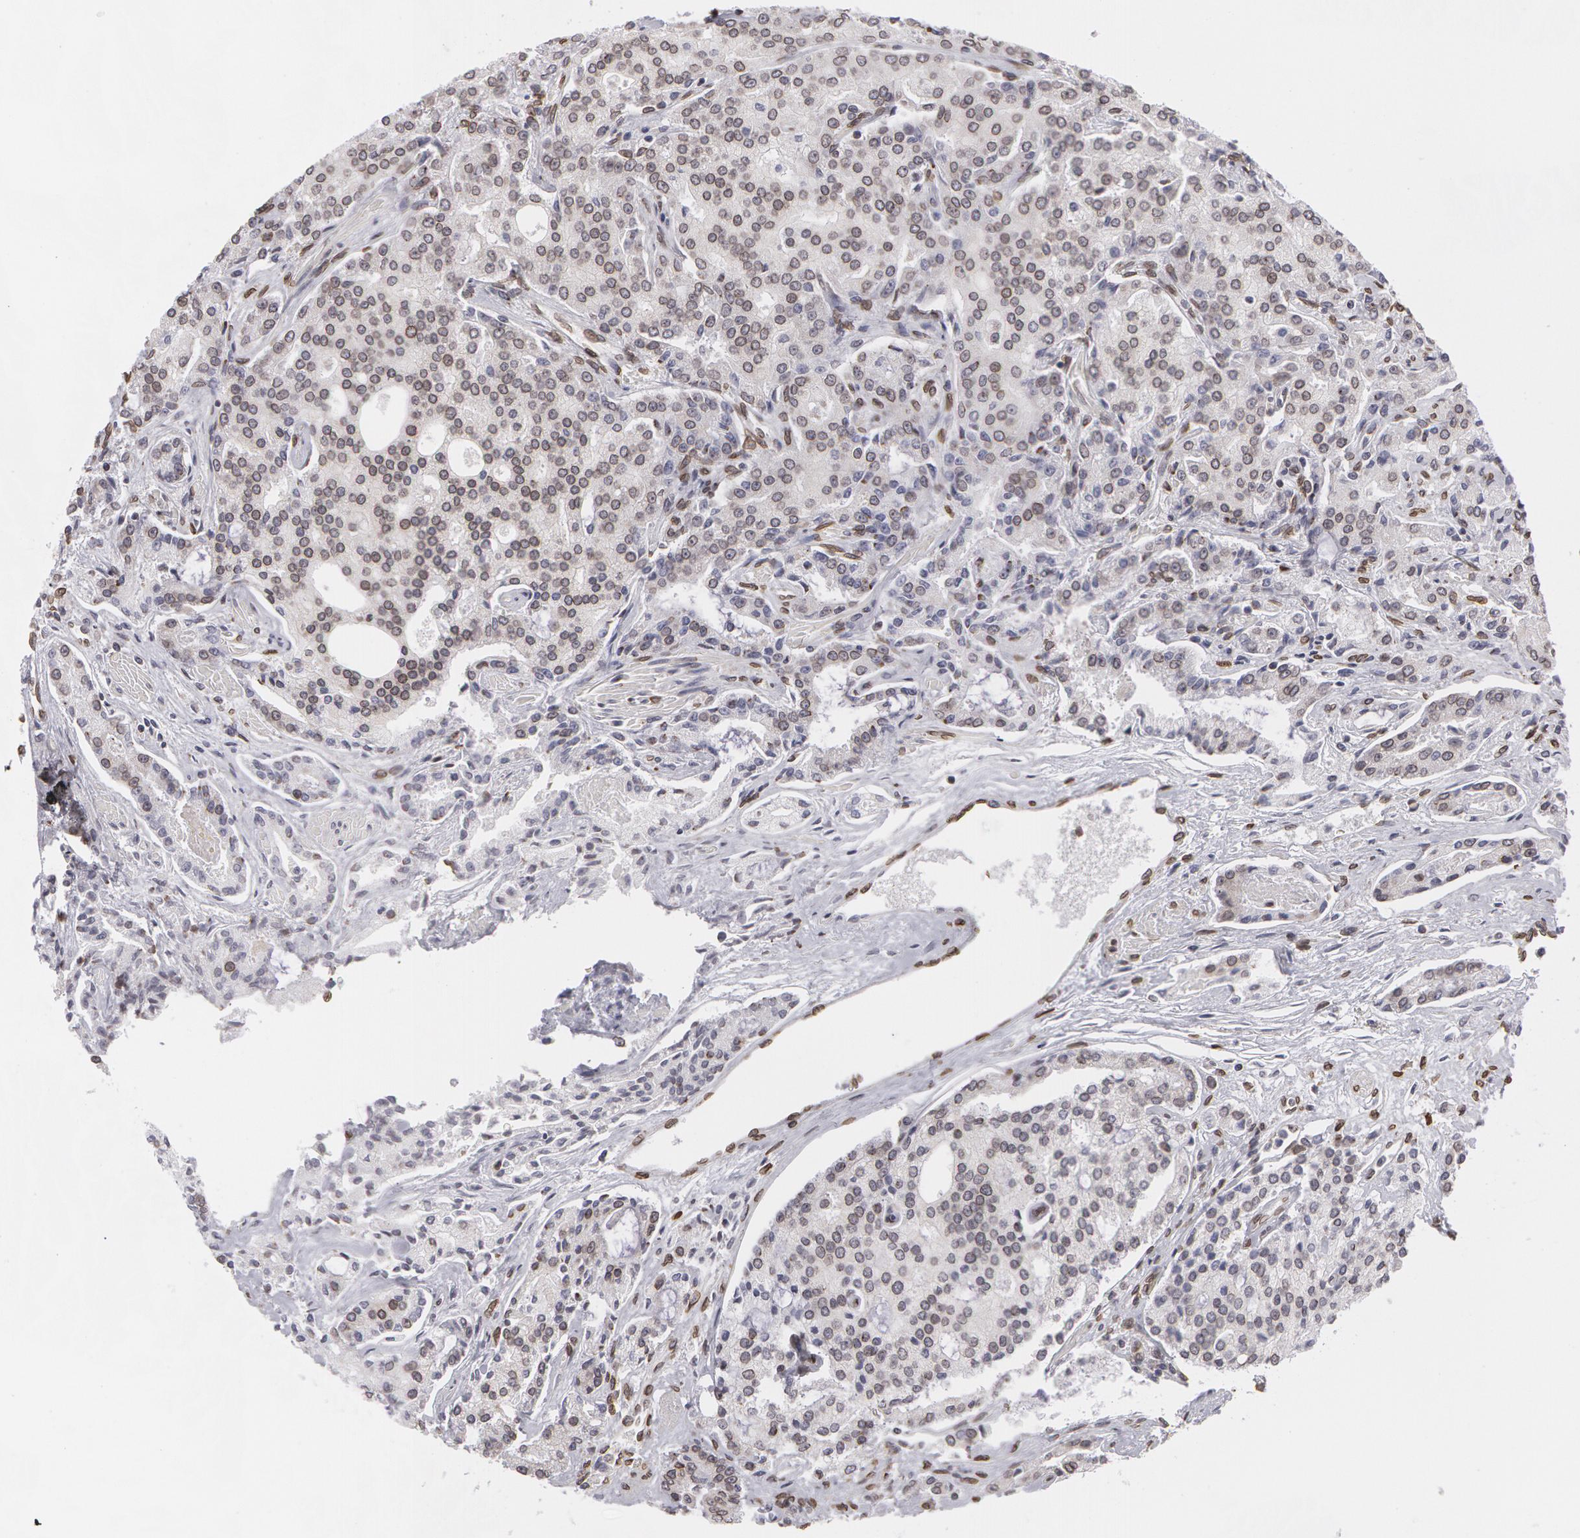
{"staining": {"intensity": "weak", "quantity": "<25%", "location": "nuclear"}, "tissue": "prostate cancer", "cell_type": "Tumor cells", "image_type": "cancer", "snomed": [{"axis": "morphology", "description": "Adenocarcinoma, Medium grade"}, {"axis": "topography", "description": "Prostate"}], "caption": "High power microscopy image of an immunohistochemistry histopathology image of prostate adenocarcinoma (medium-grade), revealing no significant staining in tumor cells.", "gene": "EMD", "patient": {"sex": "male", "age": 72}}